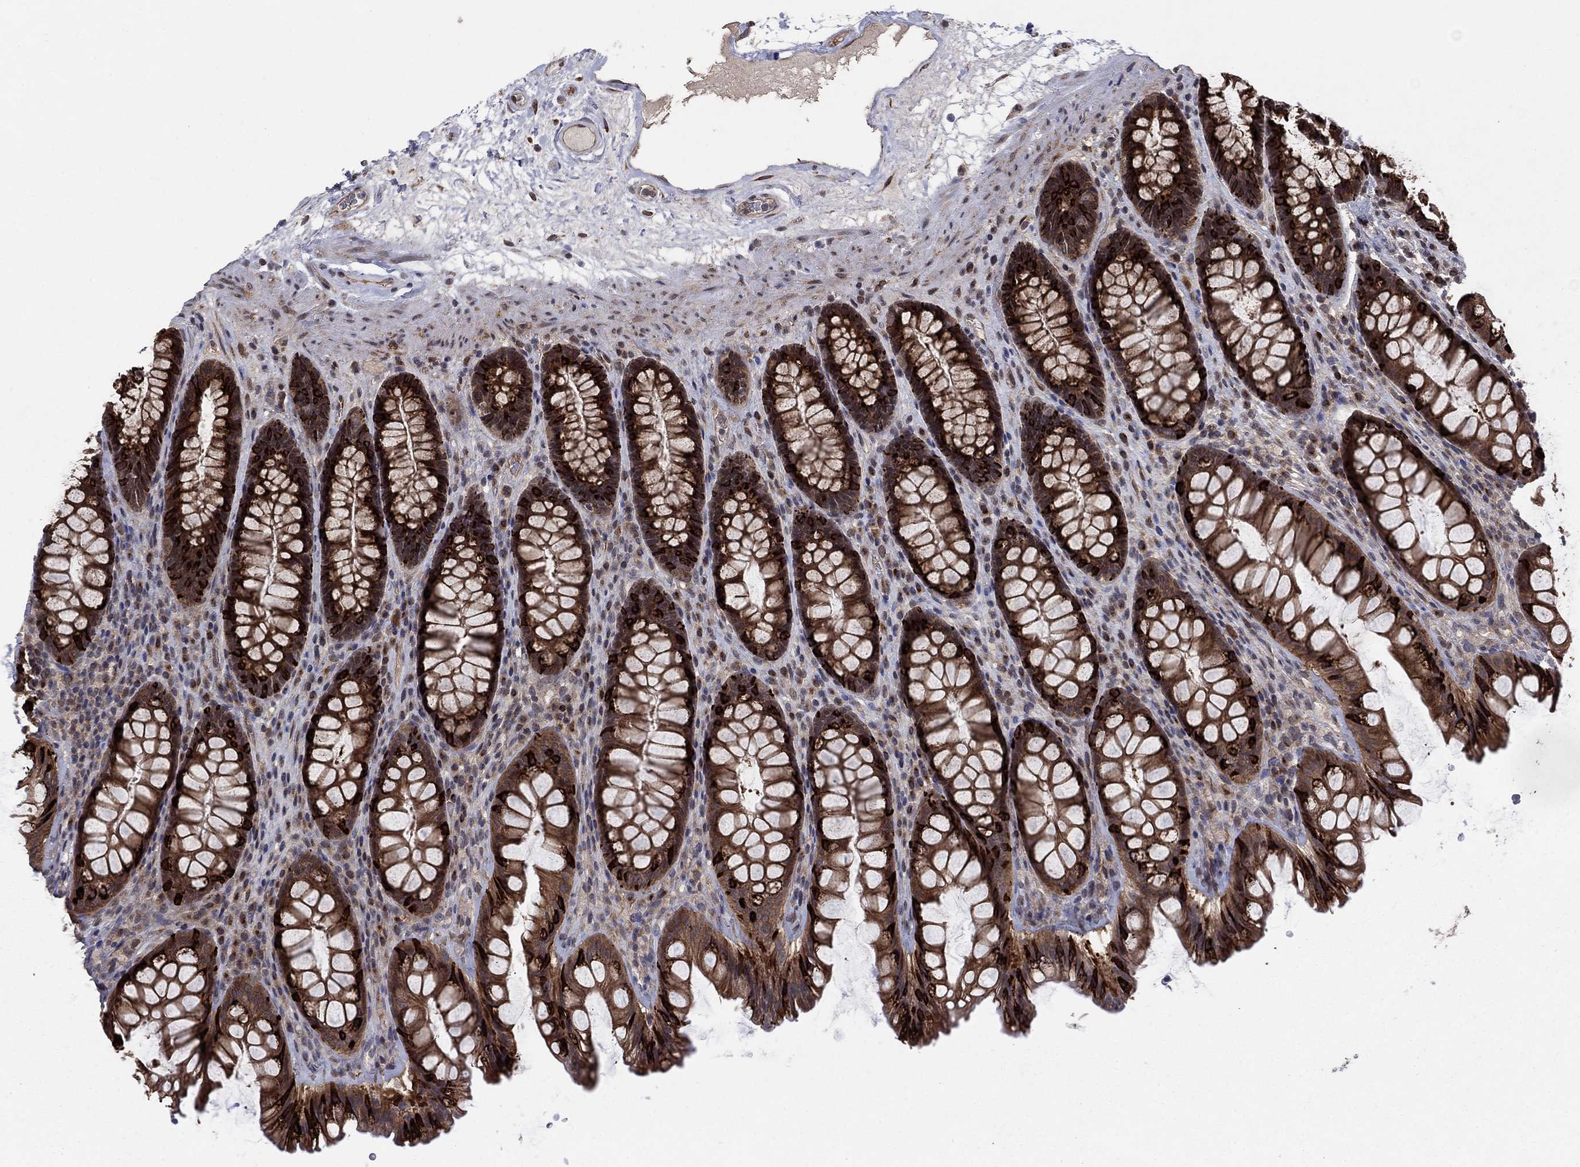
{"staining": {"intensity": "strong", "quantity": "25%-75%", "location": "cytoplasmic/membranous,nuclear"}, "tissue": "rectum", "cell_type": "Glandular cells", "image_type": "normal", "snomed": [{"axis": "morphology", "description": "Normal tissue, NOS"}, {"axis": "topography", "description": "Rectum"}], "caption": "The photomicrograph shows staining of unremarkable rectum, revealing strong cytoplasmic/membranous,nuclear protein positivity (brown color) within glandular cells.", "gene": "SH3RF1", "patient": {"sex": "male", "age": 72}}